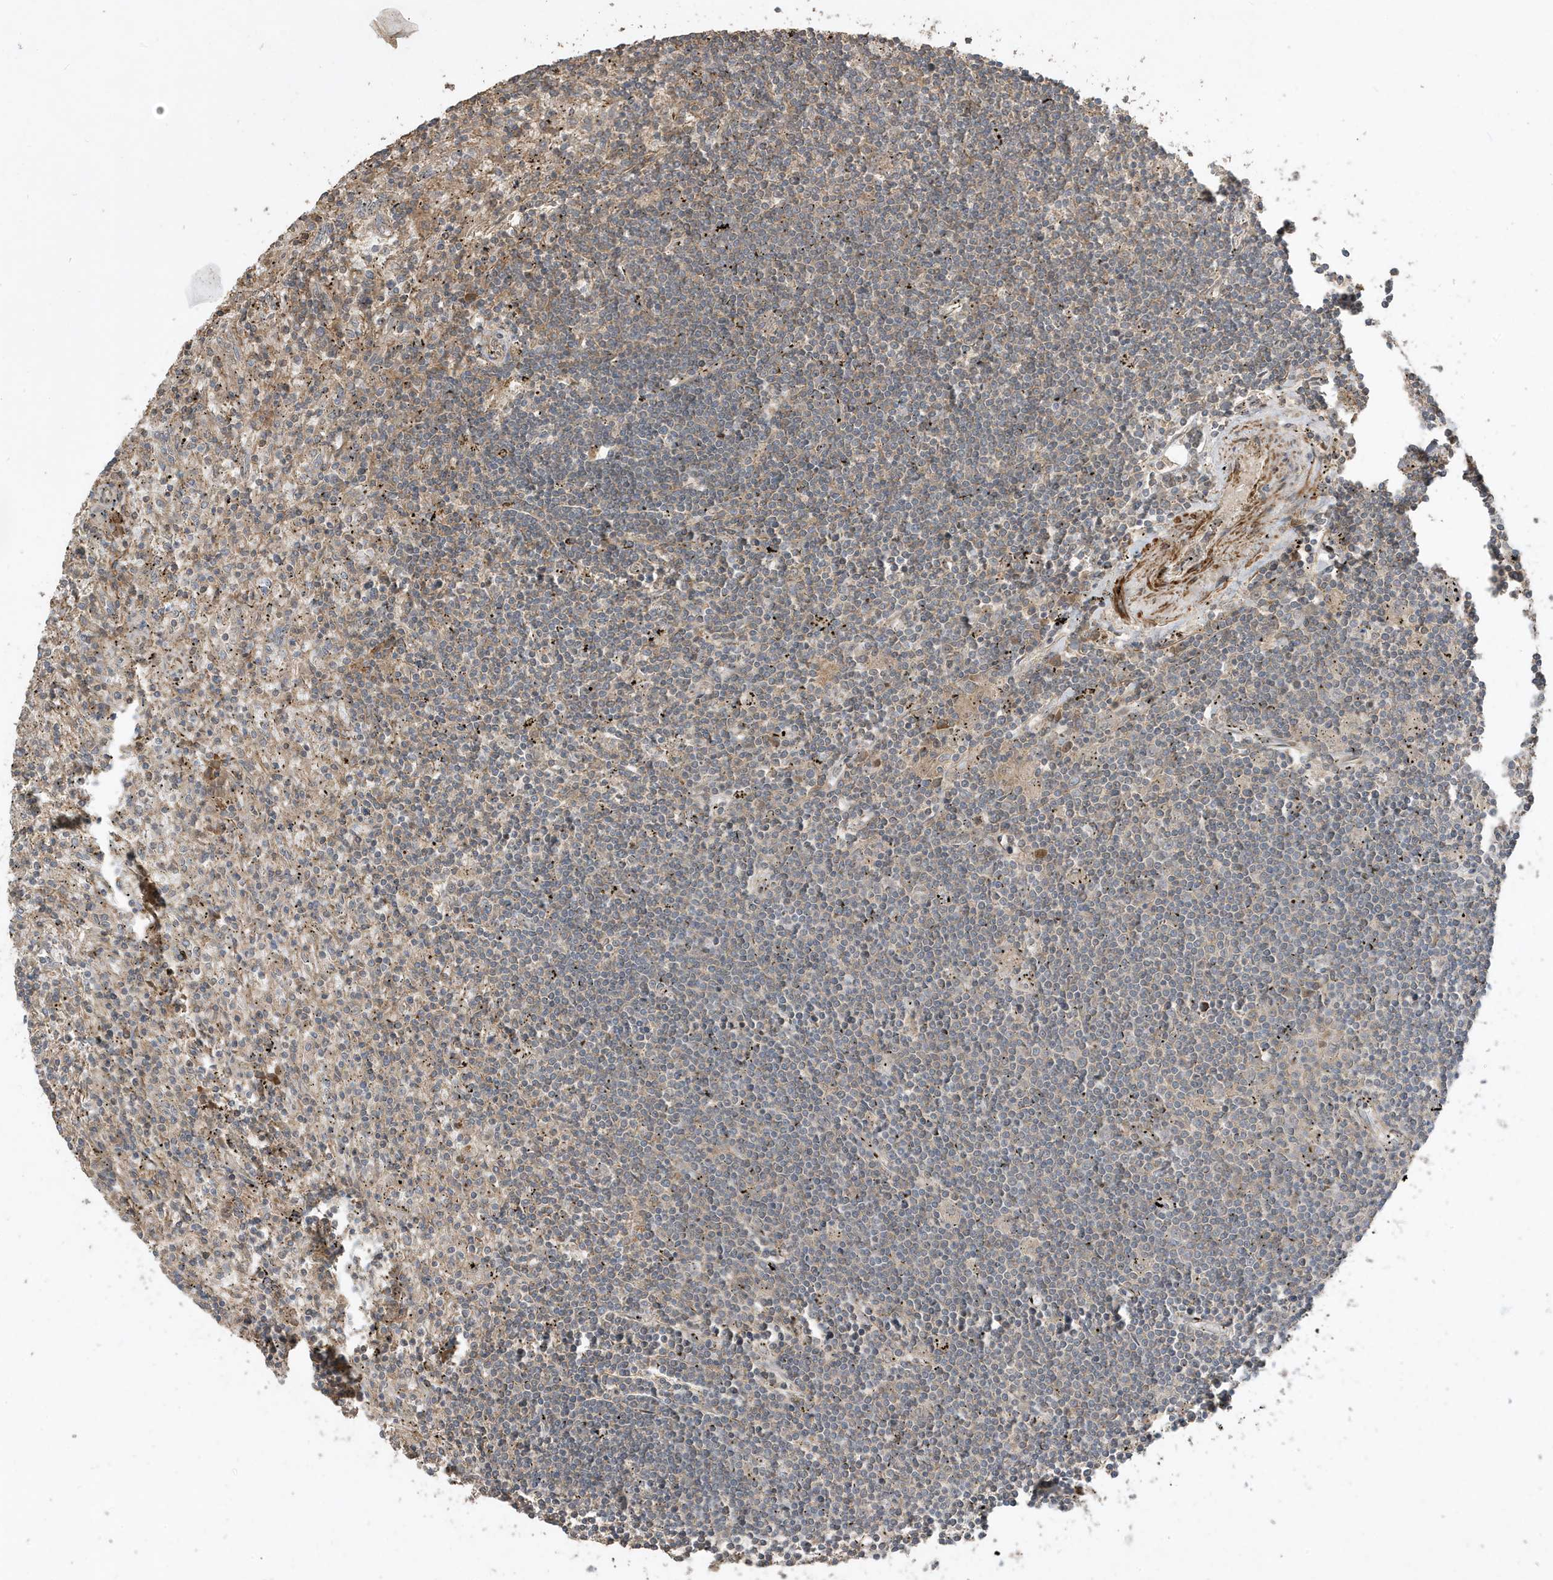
{"staining": {"intensity": "negative", "quantity": "none", "location": "none"}, "tissue": "lymphoma", "cell_type": "Tumor cells", "image_type": "cancer", "snomed": [{"axis": "morphology", "description": "Malignant lymphoma, non-Hodgkin's type, Low grade"}, {"axis": "topography", "description": "Spleen"}], "caption": "DAB (3,3'-diaminobenzidine) immunohistochemical staining of malignant lymphoma, non-Hodgkin's type (low-grade) shows no significant expression in tumor cells.", "gene": "PRRT3", "patient": {"sex": "male", "age": 76}}